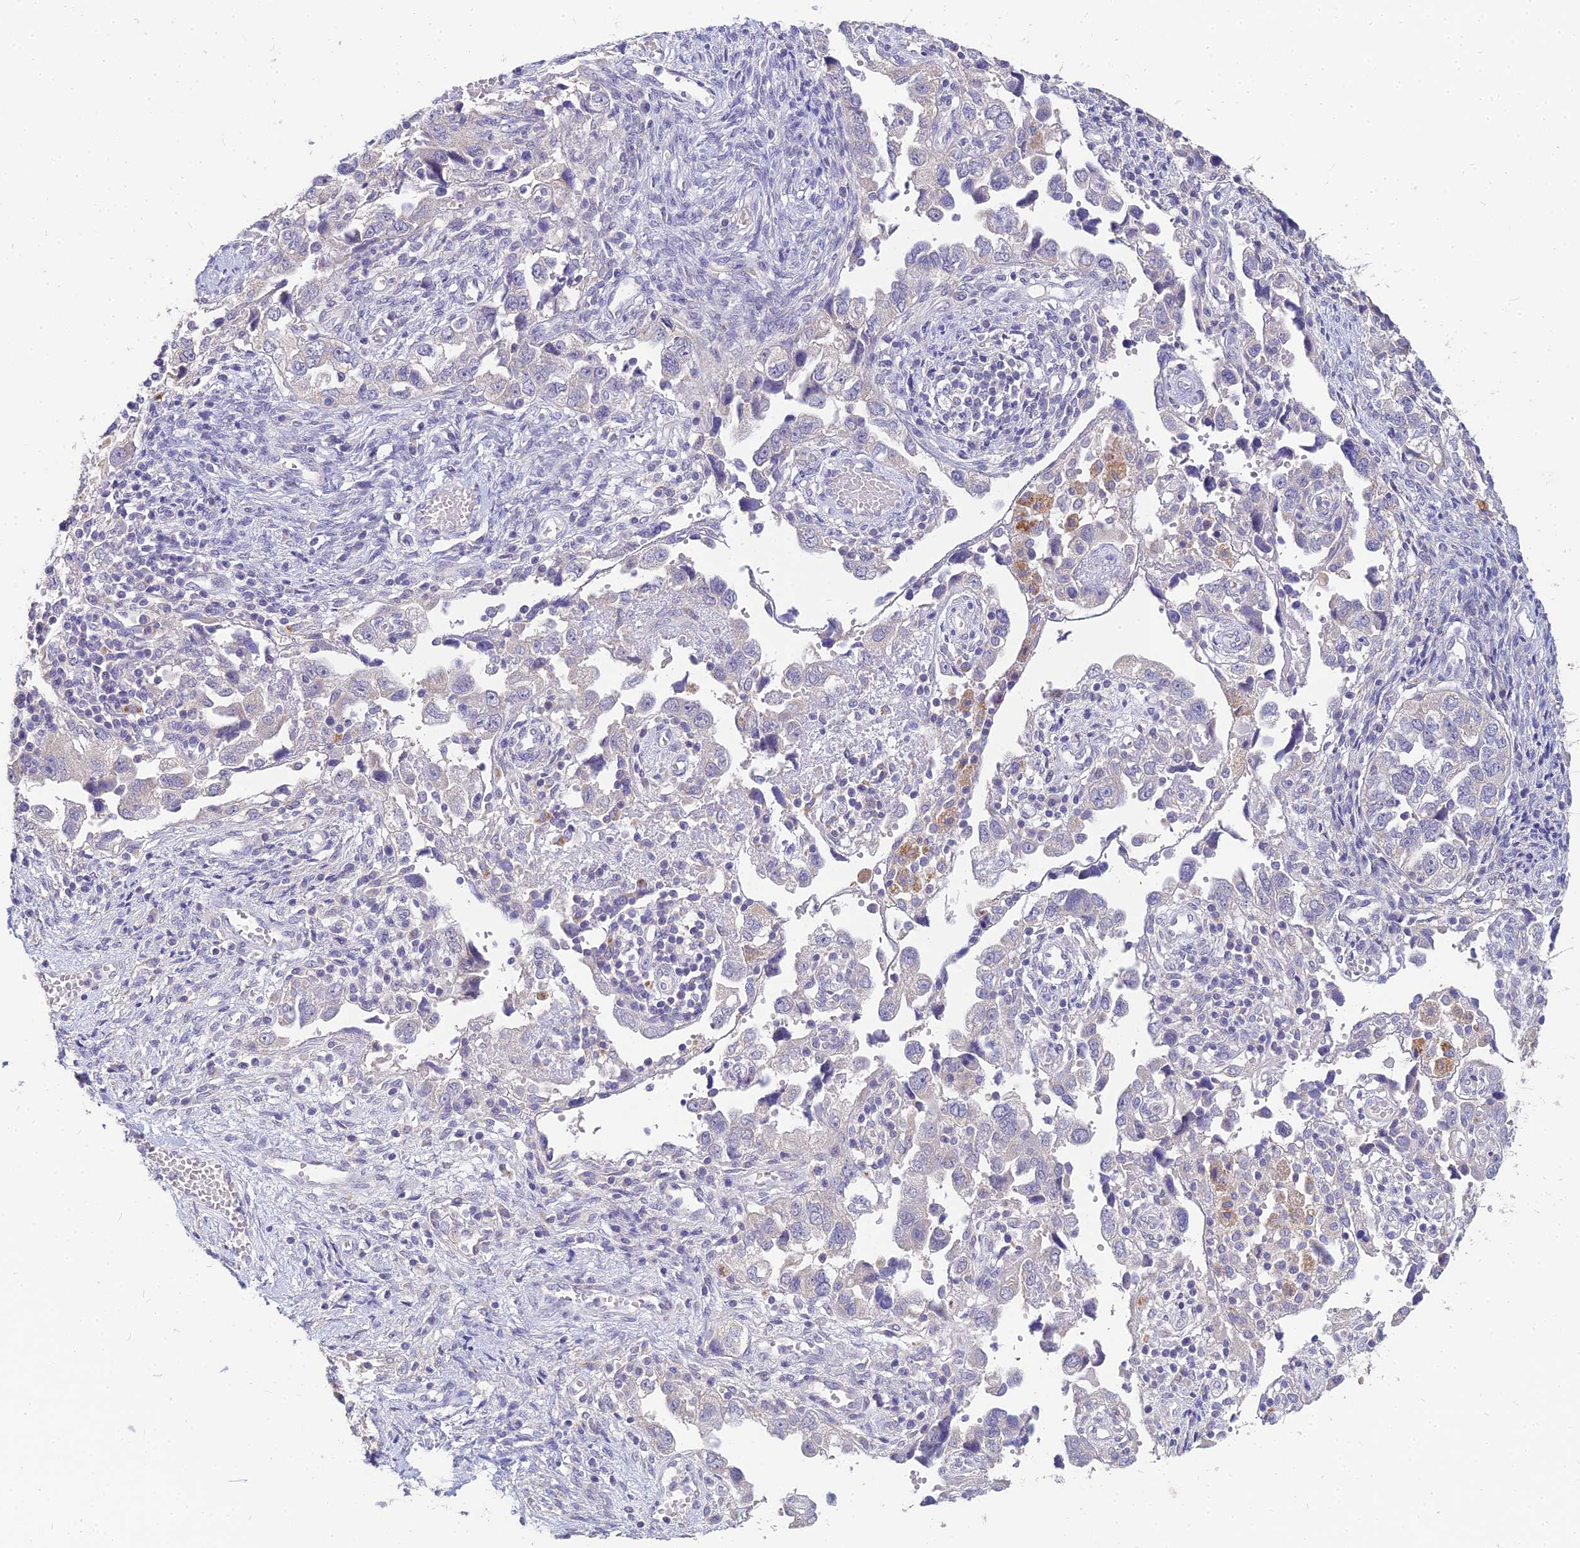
{"staining": {"intensity": "negative", "quantity": "none", "location": "none"}, "tissue": "ovarian cancer", "cell_type": "Tumor cells", "image_type": "cancer", "snomed": [{"axis": "morphology", "description": "Carcinoma, NOS"}, {"axis": "morphology", "description": "Cystadenocarcinoma, serous, NOS"}, {"axis": "topography", "description": "Ovary"}], "caption": "Tumor cells show no significant protein staining in serous cystadenocarcinoma (ovarian).", "gene": "NPY", "patient": {"sex": "female", "age": 69}}